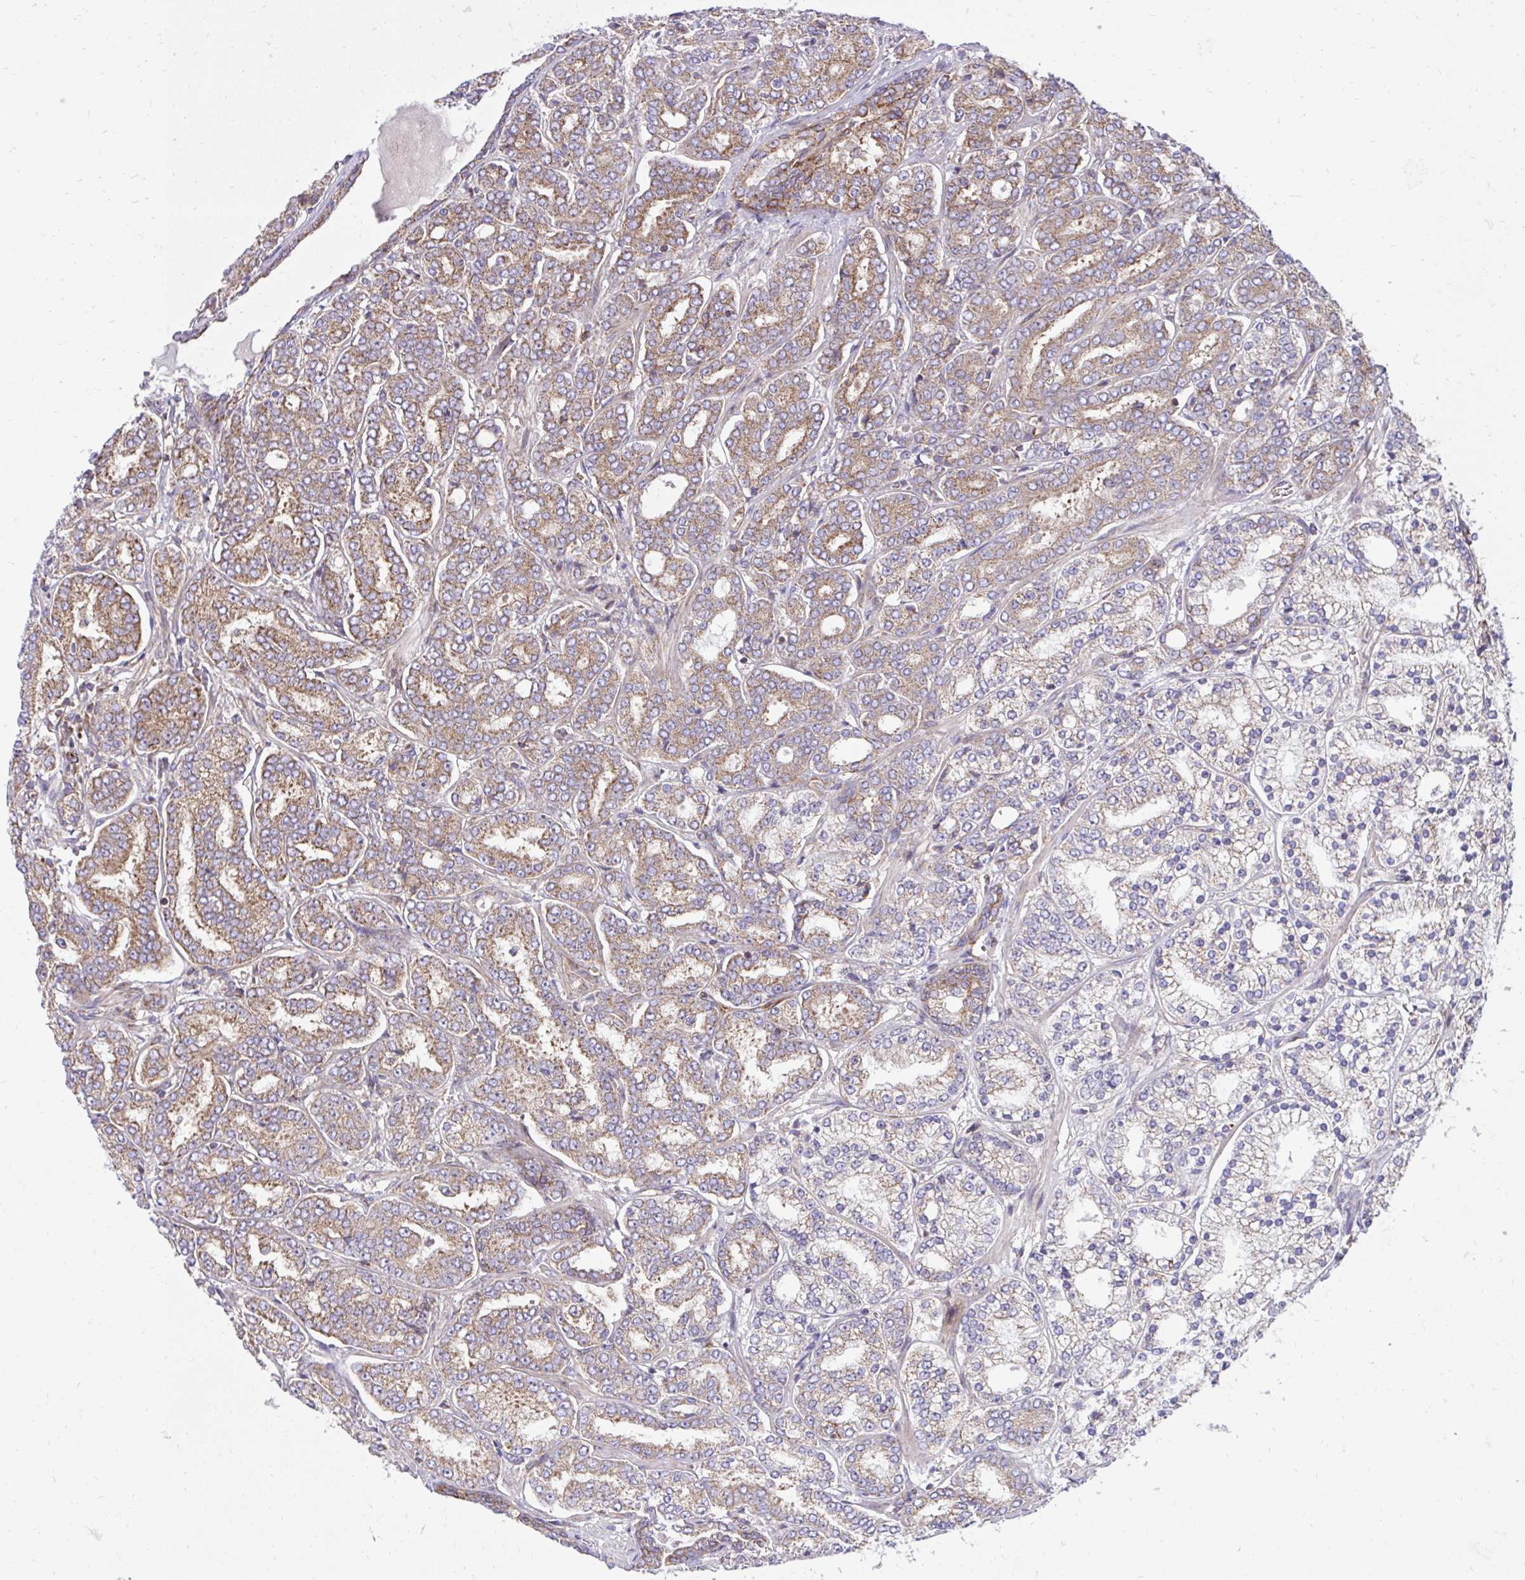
{"staining": {"intensity": "moderate", "quantity": ">75%", "location": "cytoplasmic/membranous"}, "tissue": "prostate cancer", "cell_type": "Tumor cells", "image_type": "cancer", "snomed": [{"axis": "morphology", "description": "Adenocarcinoma, High grade"}, {"axis": "topography", "description": "Prostate"}], "caption": "Immunohistochemistry histopathology image of human prostate cancer (high-grade adenocarcinoma) stained for a protein (brown), which exhibits medium levels of moderate cytoplasmic/membranous positivity in approximately >75% of tumor cells.", "gene": "NMNAT3", "patient": {"sex": "male", "age": 72}}